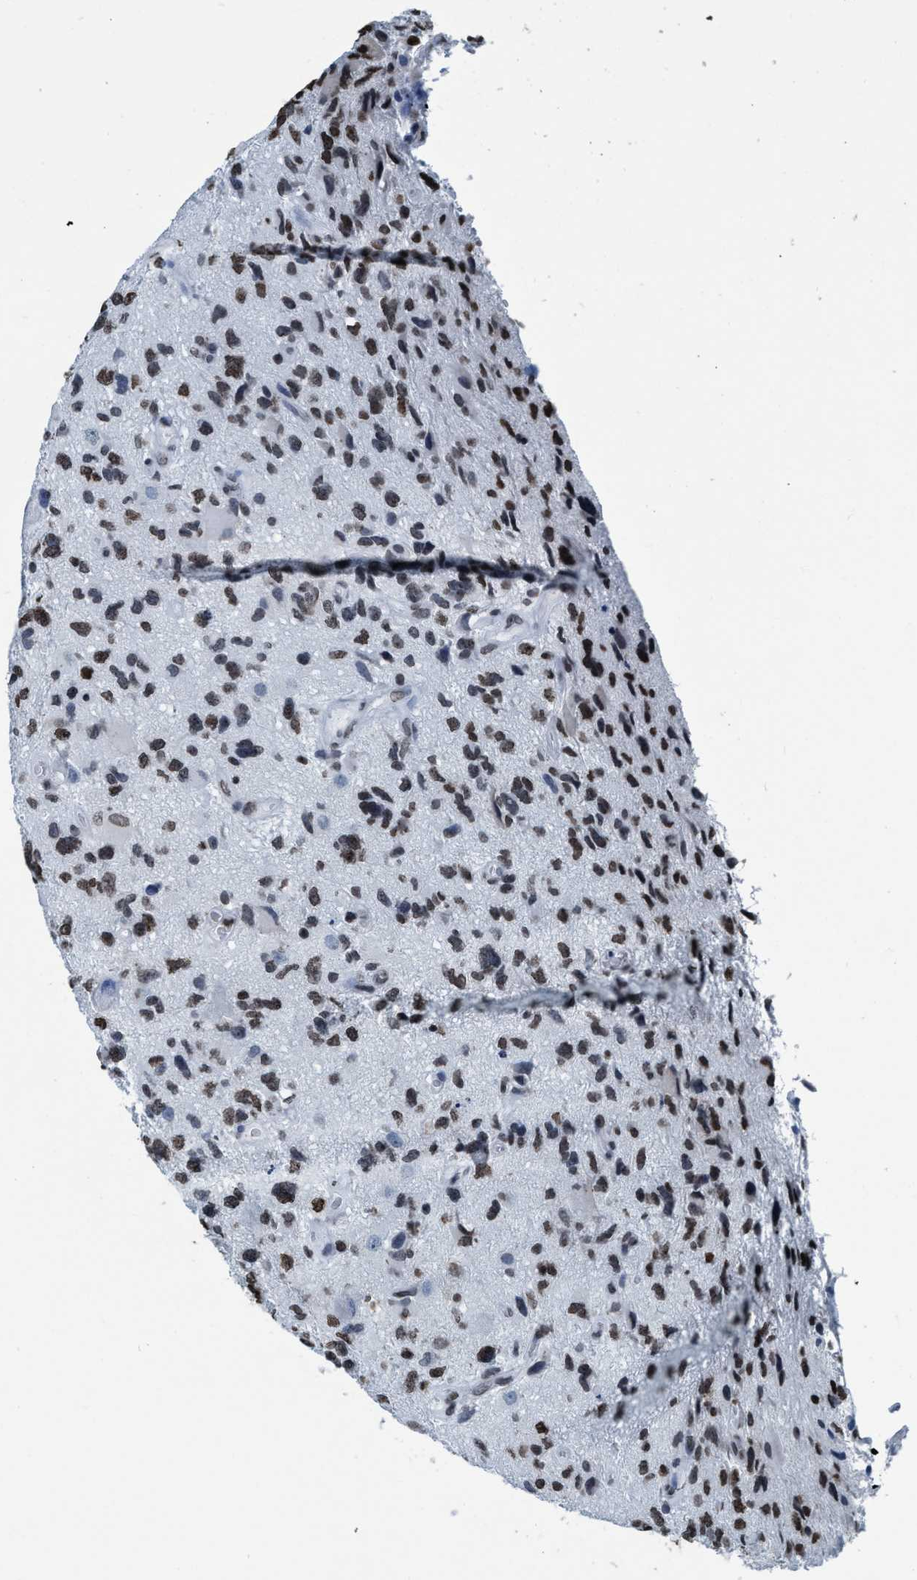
{"staining": {"intensity": "moderate", "quantity": ">75%", "location": "nuclear"}, "tissue": "glioma", "cell_type": "Tumor cells", "image_type": "cancer", "snomed": [{"axis": "morphology", "description": "Glioma, malignant, High grade"}, {"axis": "topography", "description": "Brain"}], "caption": "Tumor cells display medium levels of moderate nuclear positivity in approximately >75% of cells in human glioma.", "gene": "CCNE2", "patient": {"sex": "male", "age": 33}}